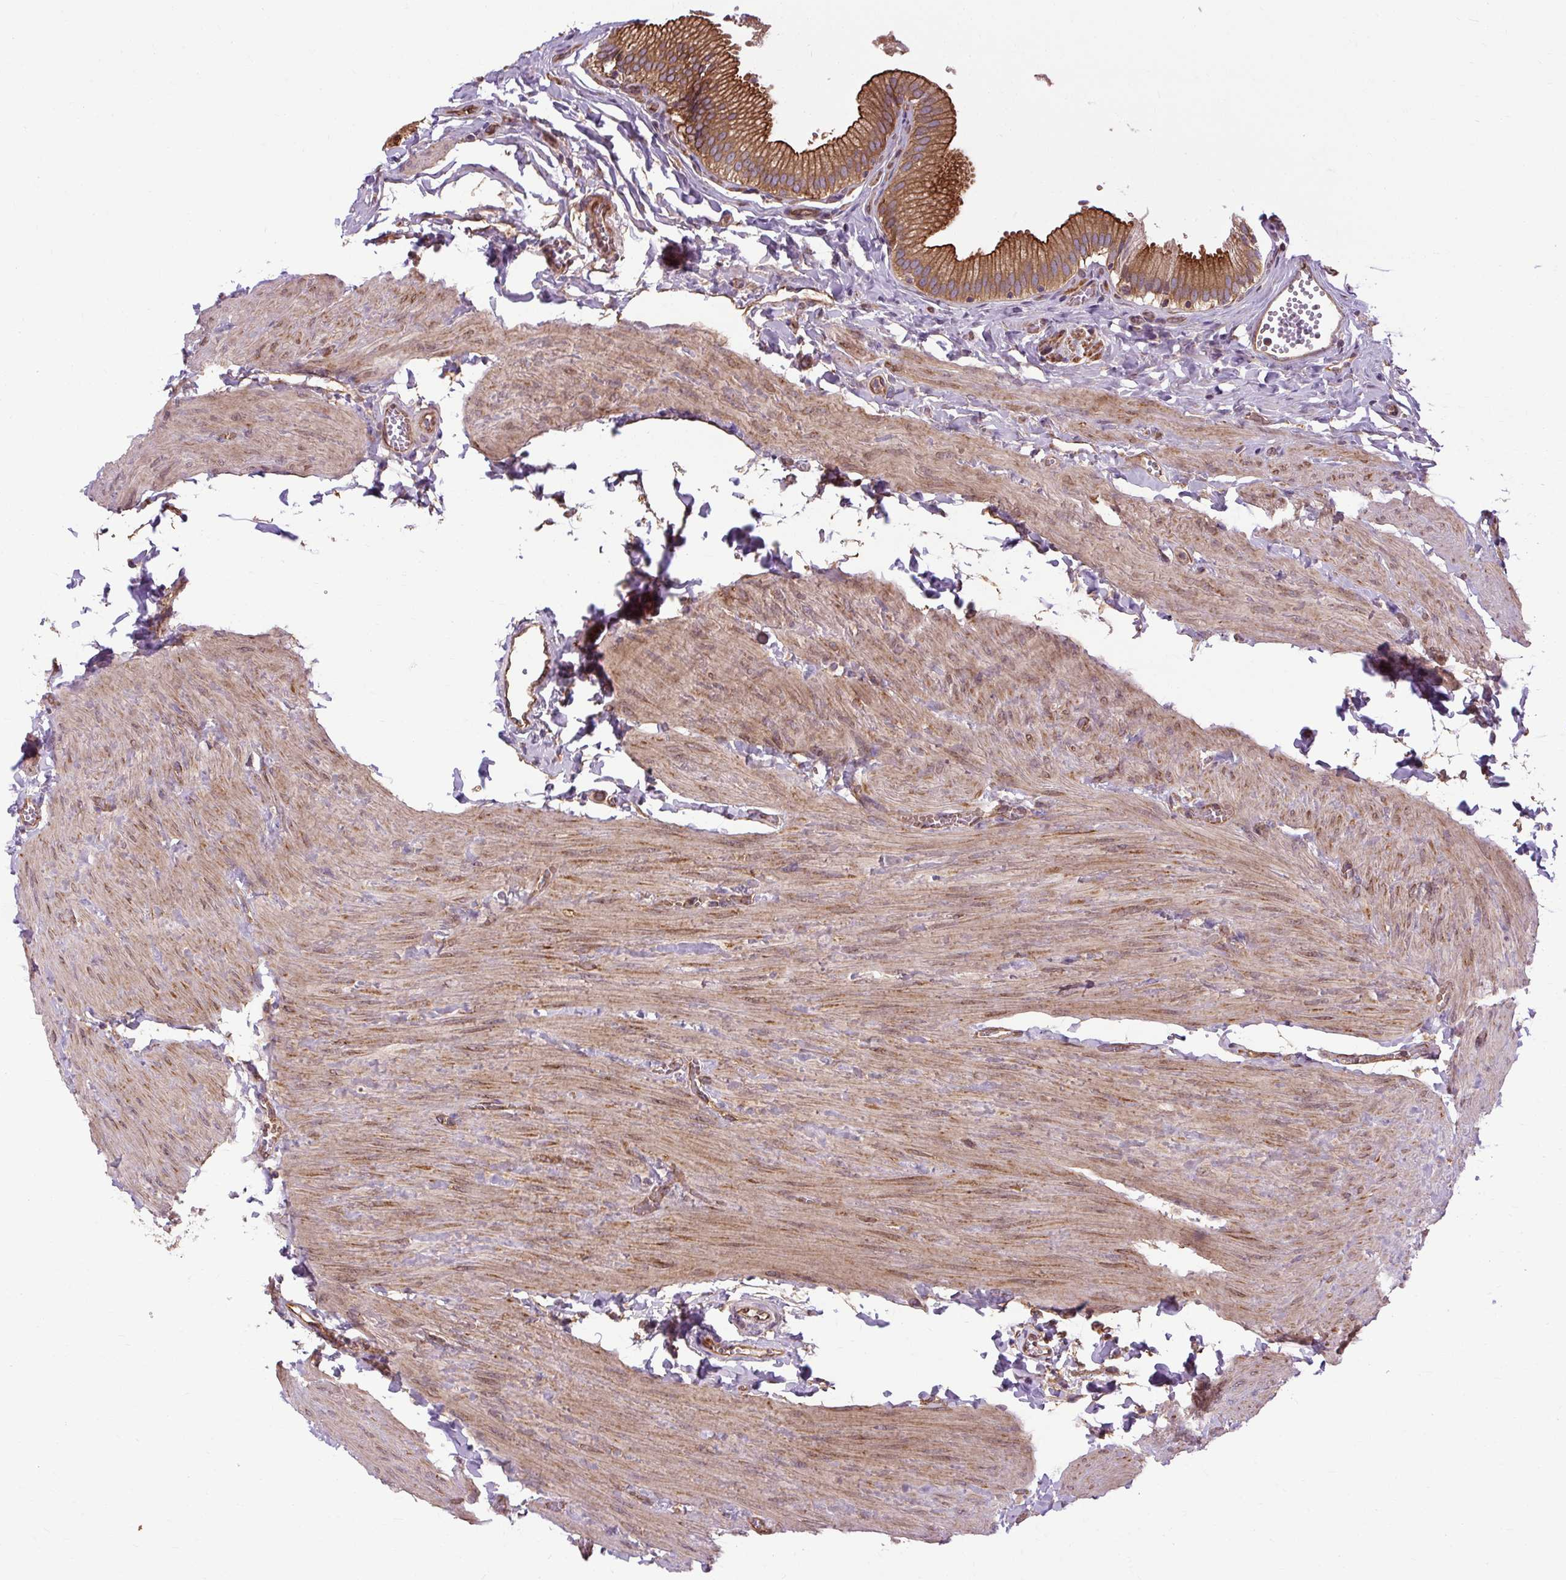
{"staining": {"intensity": "strong", "quantity": ">75%", "location": "cytoplasmic/membranous"}, "tissue": "gallbladder", "cell_type": "Glandular cells", "image_type": "normal", "snomed": [{"axis": "morphology", "description": "Normal tissue, NOS"}, {"axis": "topography", "description": "Gallbladder"}, {"axis": "topography", "description": "Peripheral nerve tissue"}], "caption": "Immunohistochemistry of unremarkable human gallbladder reveals high levels of strong cytoplasmic/membranous positivity in approximately >75% of glandular cells. (DAB (3,3'-diaminobenzidine) IHC with brightfield microscopy, high magnification).", "gene": "CCDC93", "patient": {"sex": "male", "age": 17}}